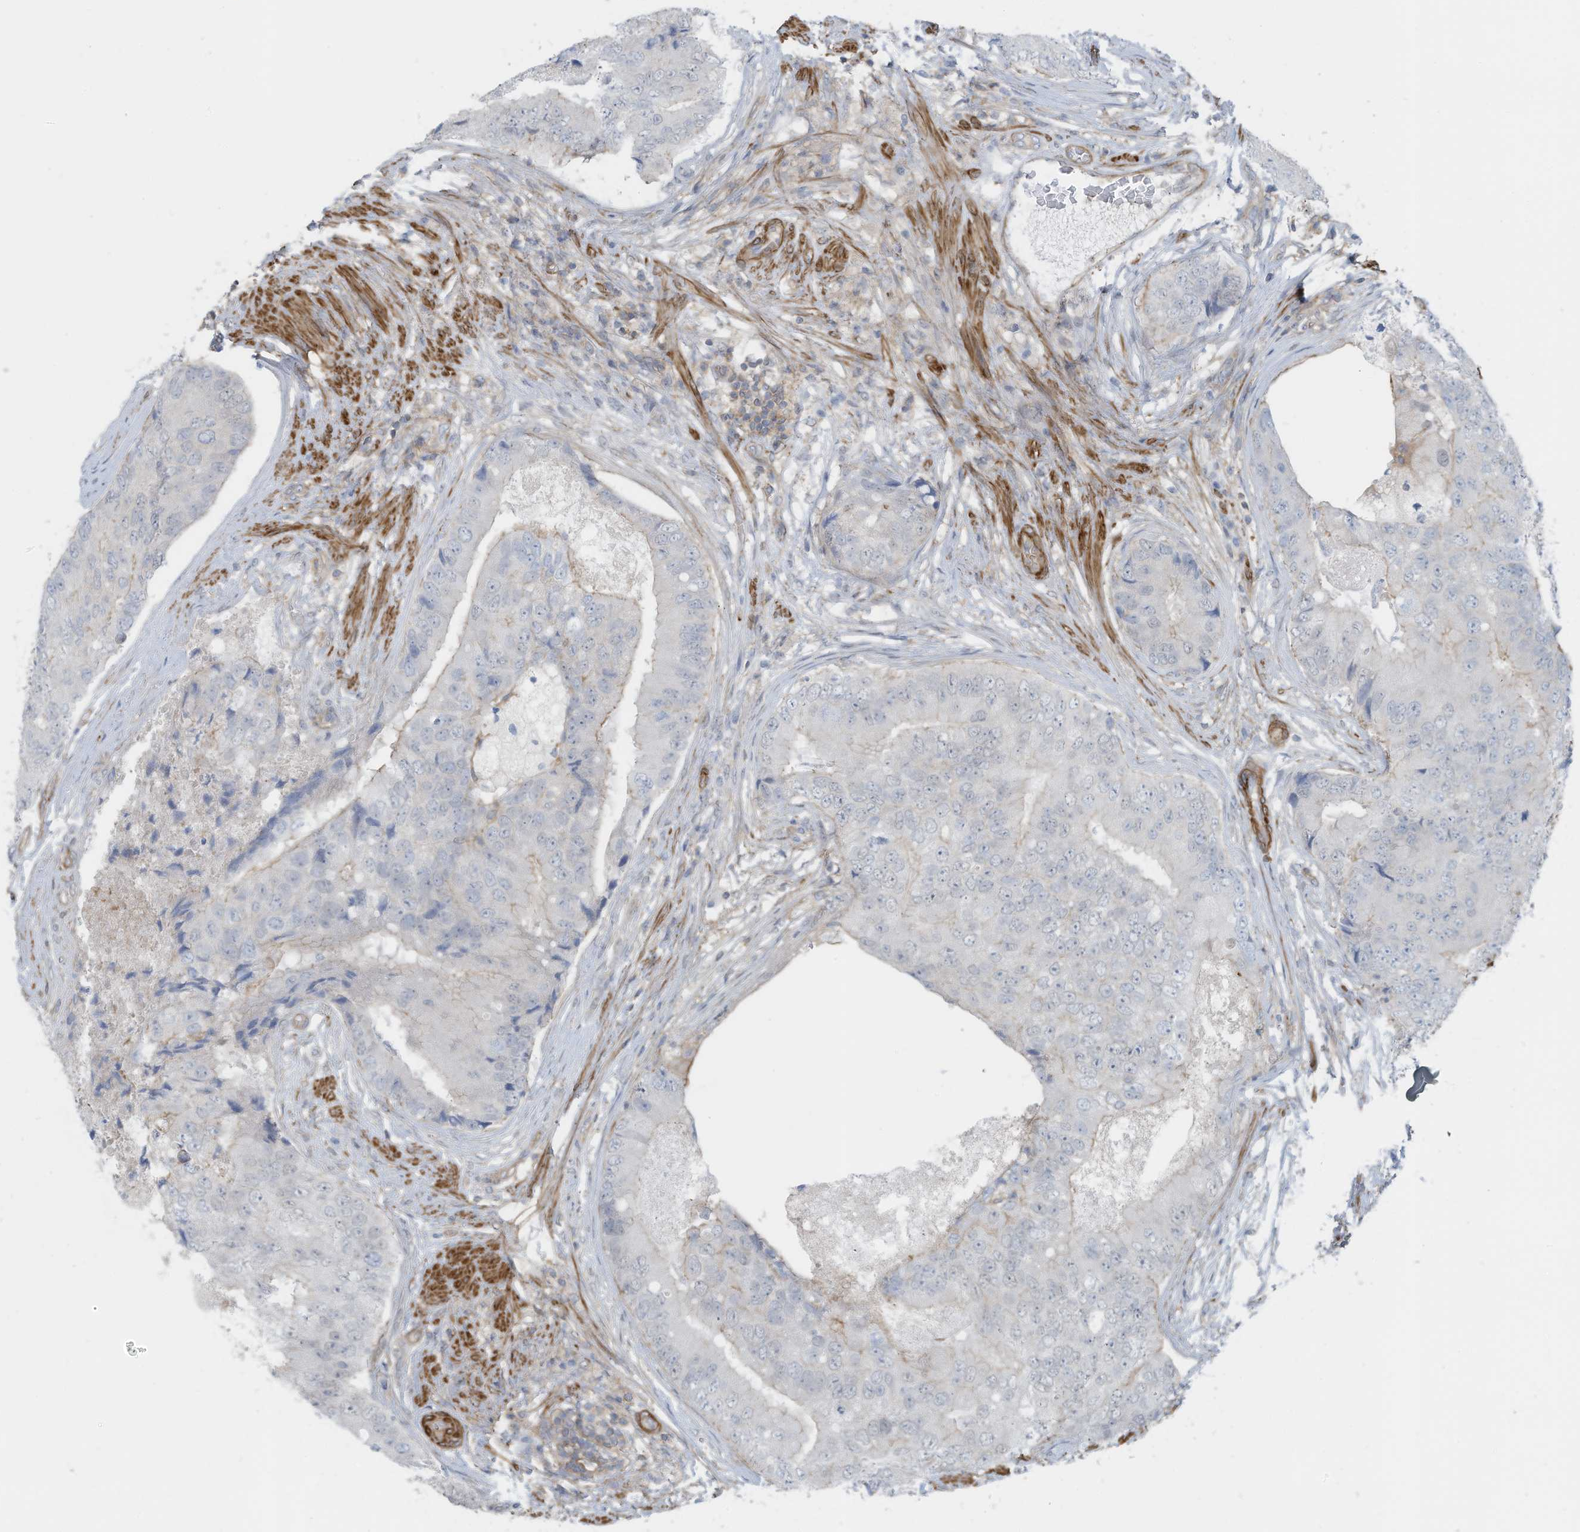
{"staining": {"intensity": "weak", "quantity": "<25%", "location": "cytoplasmic/membranous"}, "tissue": "prostate cancer", "cell_type": "Tumor cells", "image_type": "cancer", "snomed": [{"axis": "morphology", "description": "Adenocarcinoma, High grade"}, {"axis": "topography", "description": "Prostate"}], "caption": "High power microscopy micrograph of an immunohistochemistry image of prostate cancer, revealing no significant positivity in tumor cells.", "gene": "ZNF846", "patient": {"sex": "male", "age": 70}}